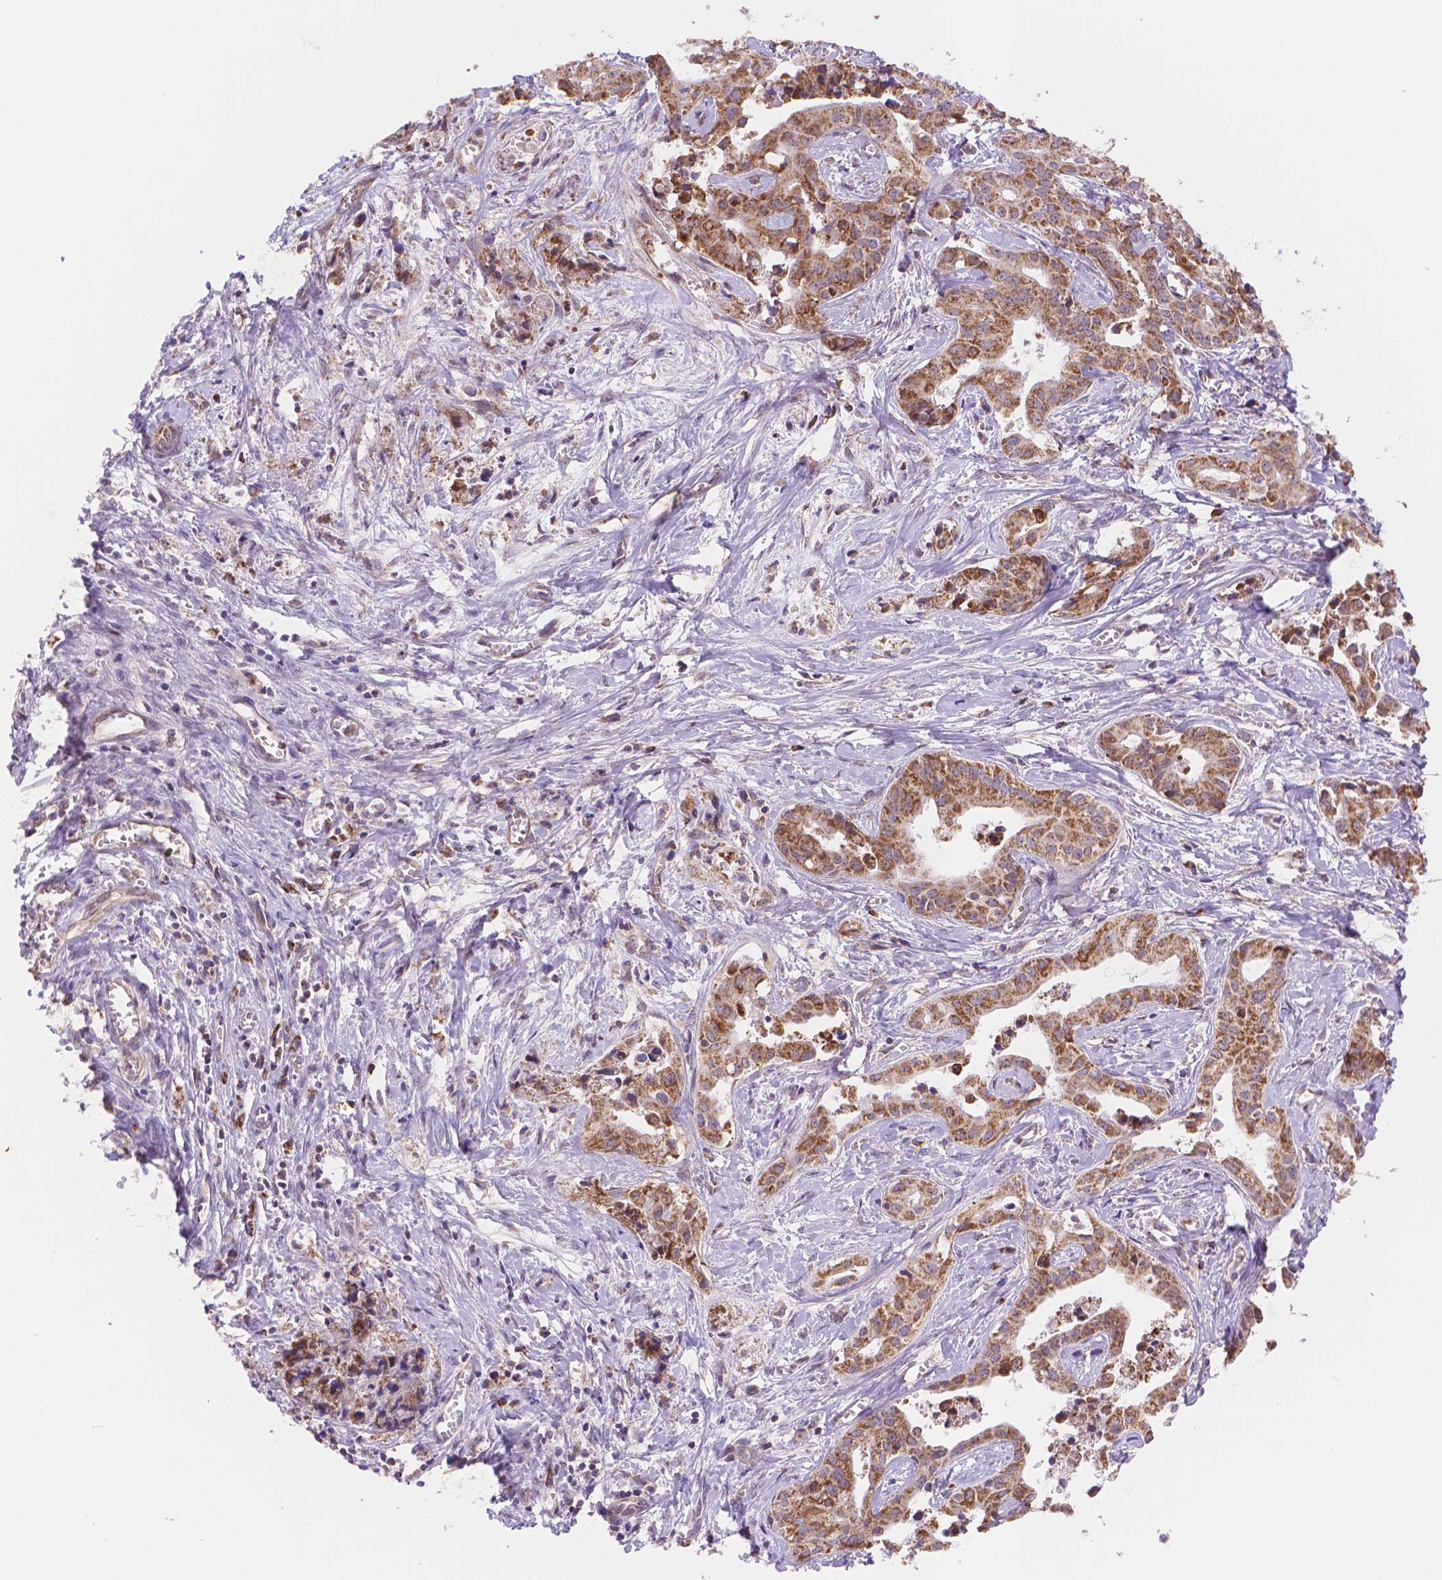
{"staining": {"intensity": "moderate", "quantity": ">75%", "location": "cytoplasmic/membranous"}, "tissue": "liver cancer", "cell_type": "Tumor cells", "image_type": "cancer", "snomed": [{"axis": "morphology", "description": "Cholangiocarcinoma"}, {"axis": "topography", "description": "Liver"}], "caption": "A brown stain shows moderate cytoplasmic/membranous expression of a protein in human cholangiocarcinoma (liver) tumor cells.", "gene": "CYYR1", "patient": {"sex": "female", "age": 65}}